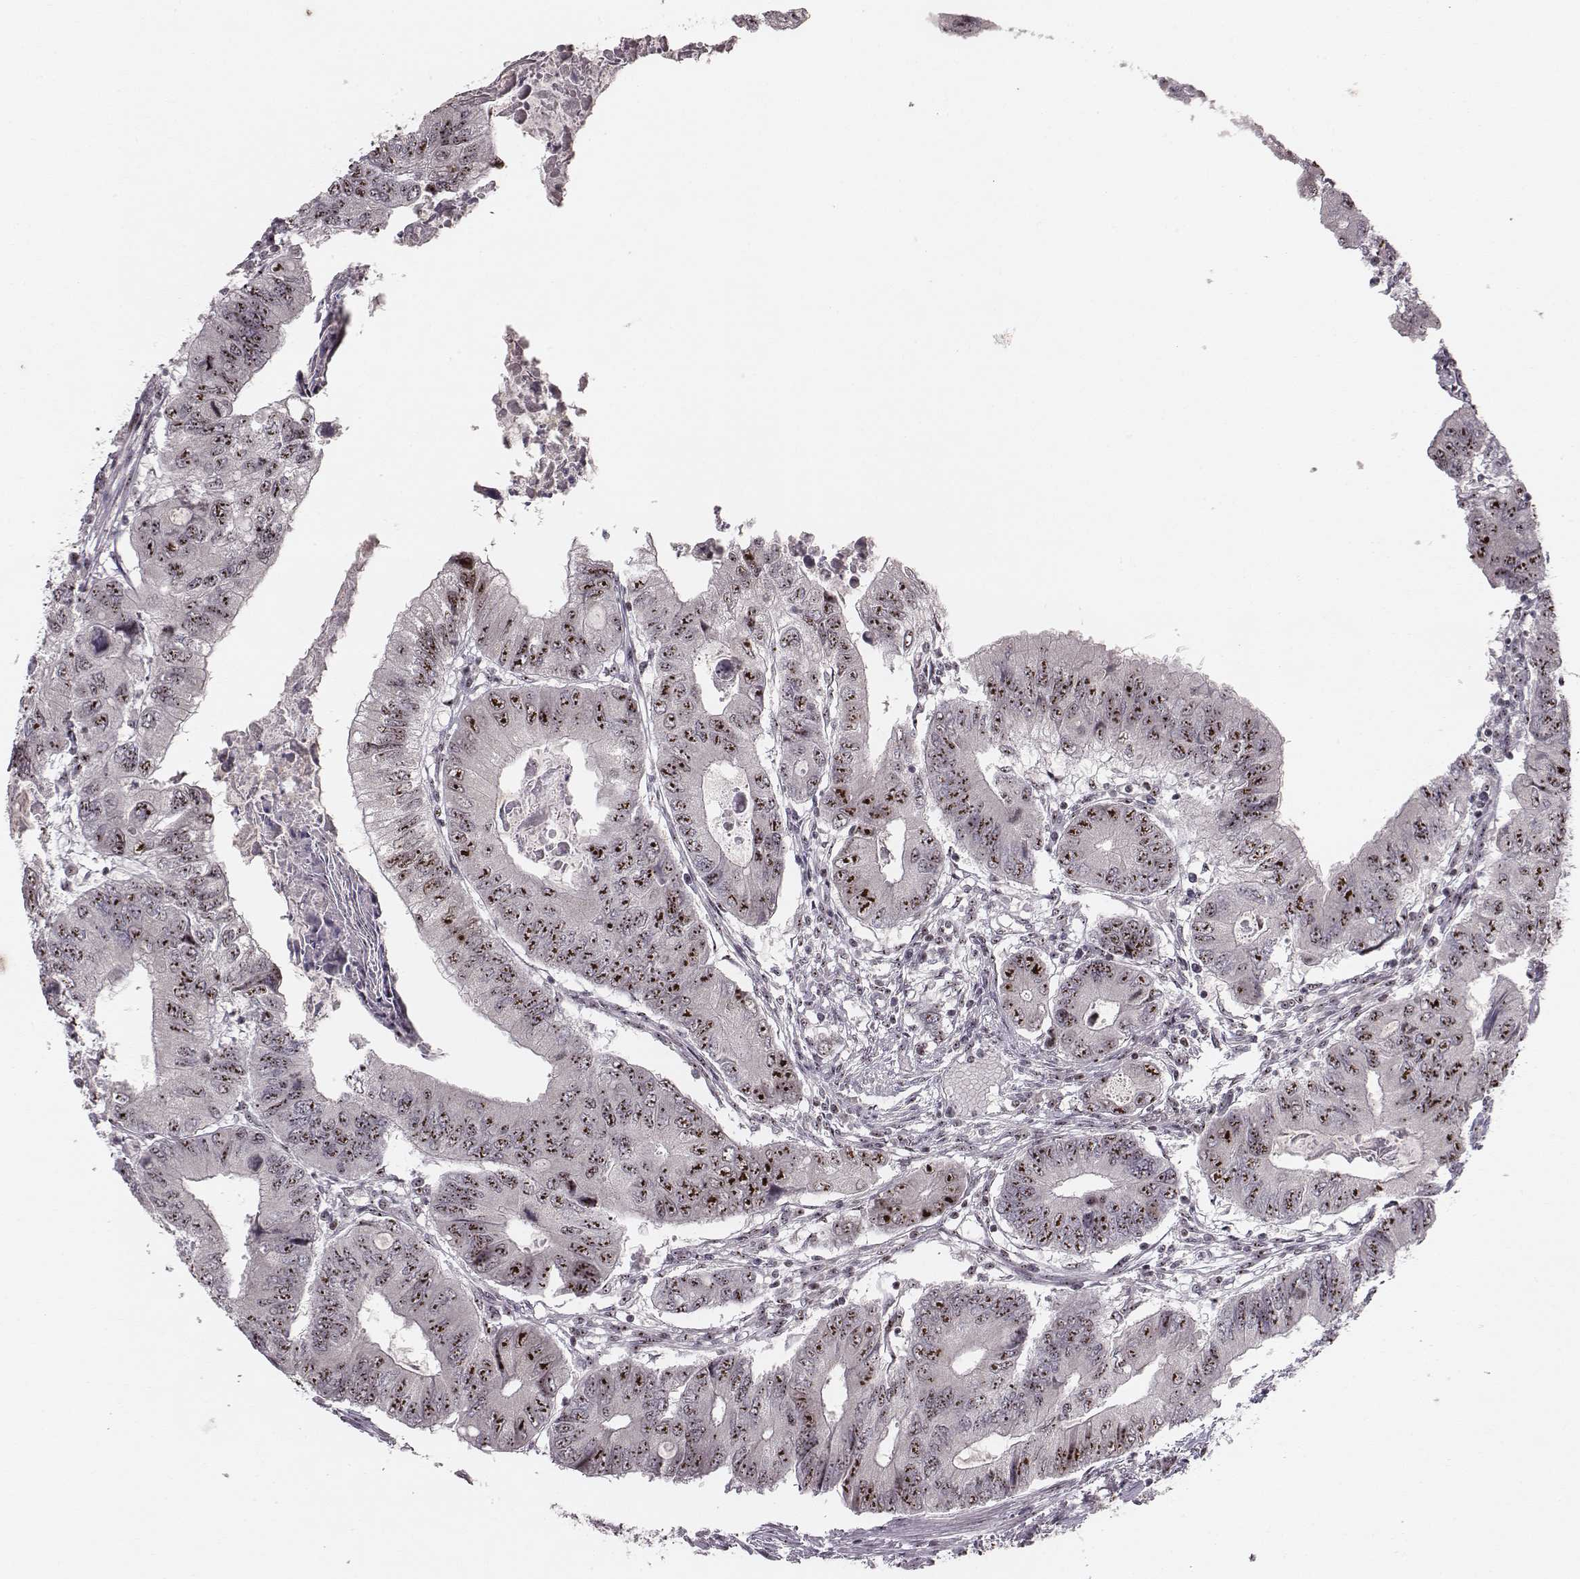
{"staining": {"intensity": "moderate", "quantity": ">75%", "location": "nuclear"}, "tissue": "colorectal cancer", "cell_type": "Tumor cells", "image_type": "cancer", "snomed": [{"axis": "morphology", "description": "Adenocarcinoma, NOS"}, {"axis": "topography", "description": "Colon"}], "caption": "Protein staining of colorectal cancer (adenocarcinoma) tissue displays moderate nuclear expression in about >75% of tumor cells.", "gene": "NOP56", "patient": {"sex": "male", "age": 53}}